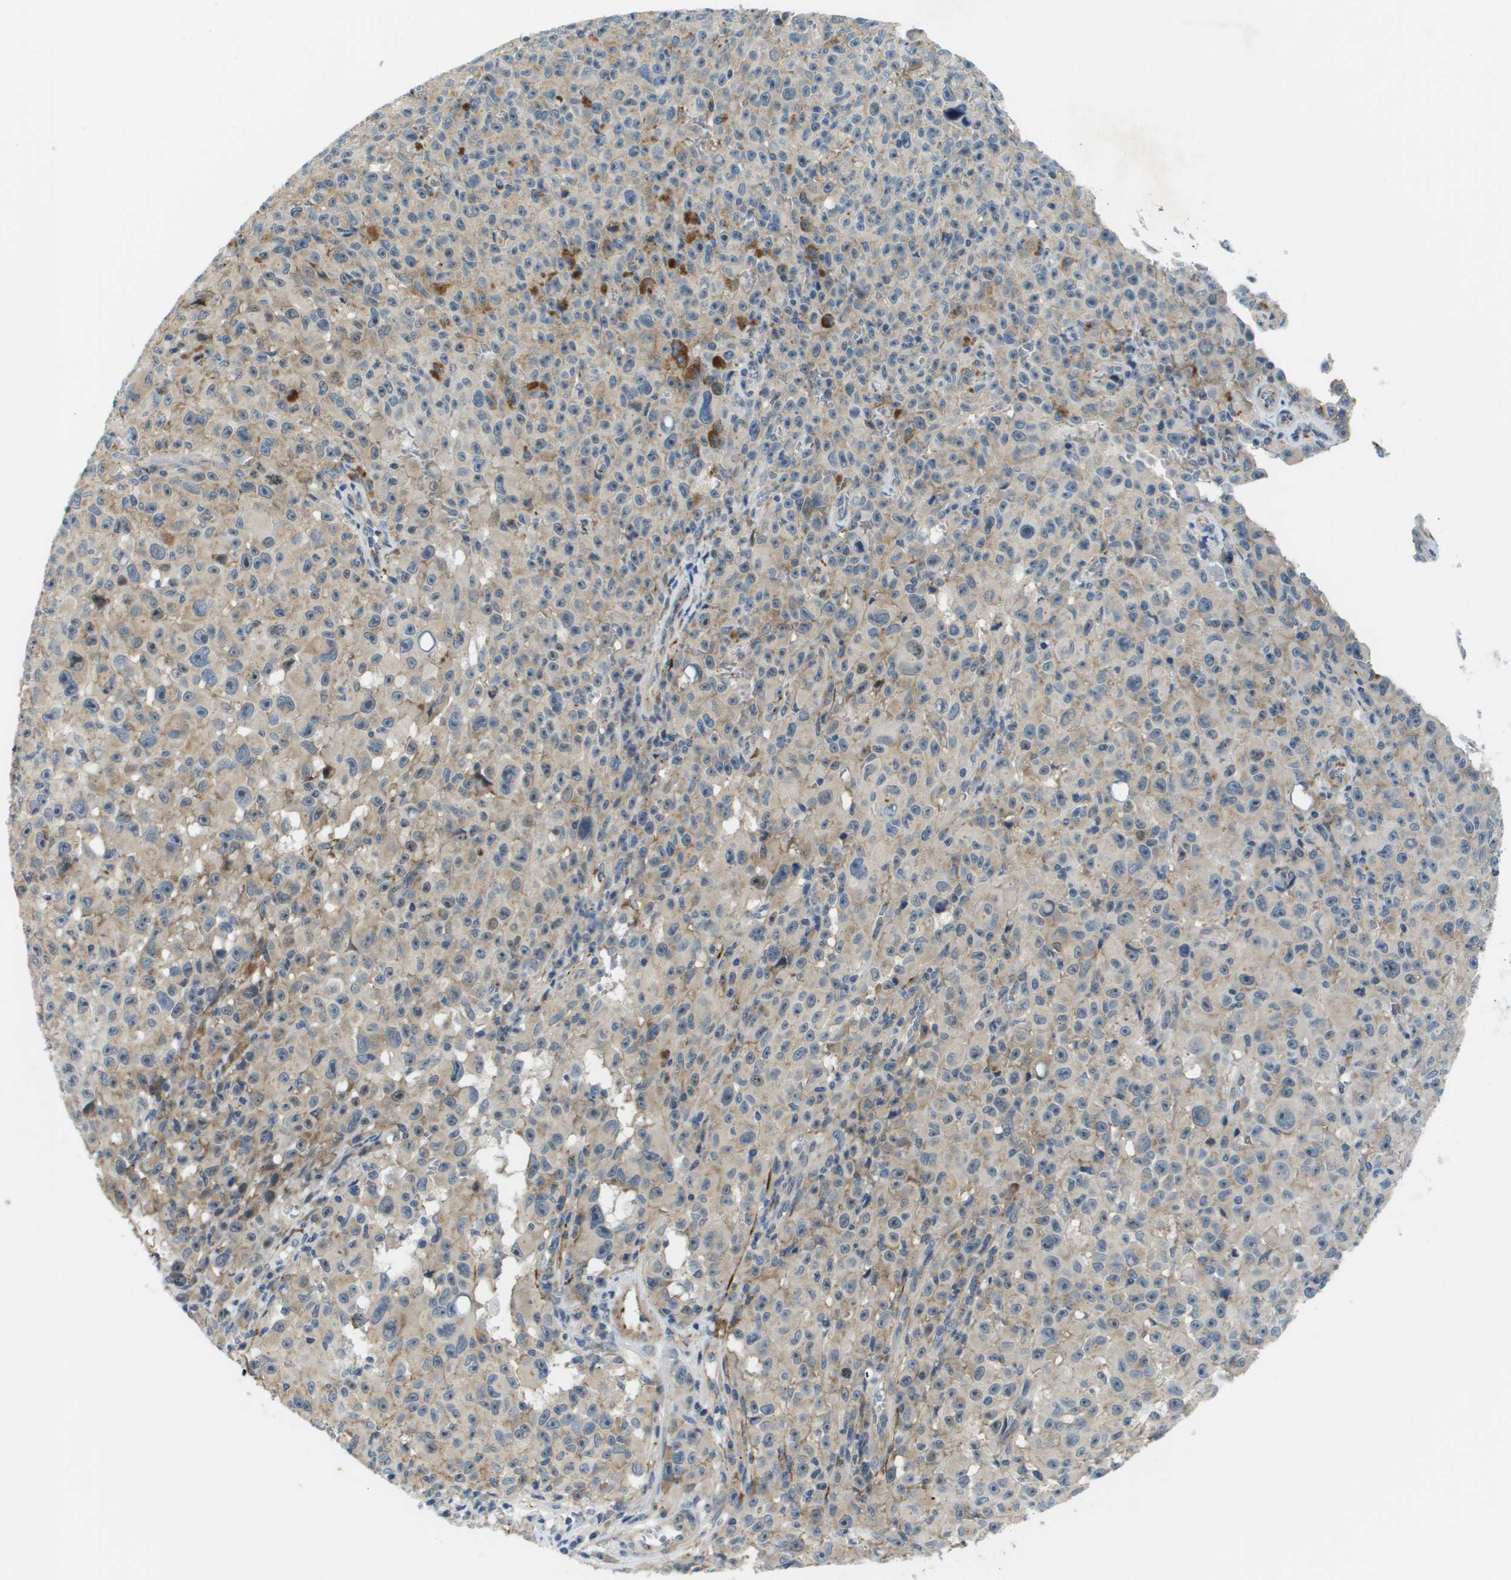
{"staining": {"intensity": "weak", "quantity": "25%-75%", "location": "cytoplasmic/membranous"}, "tissue": "melanoma", "cell_type": "Tumor cells", "image_type": "cancer", "snomed": [{"axis": "morphology", "description": "Malignant melanoma, NOS"}, {"axis": "topography", "description": "Skin"}], "caption": "Protein staining by immunohistochemistry (IHC) displays weak cytoplasmic/membranous expression in approximately 25%-75% of tumor cells in malignant melanoma.", "gene": "OTUD5", "patient": {"sex": "female", "age": 82}}